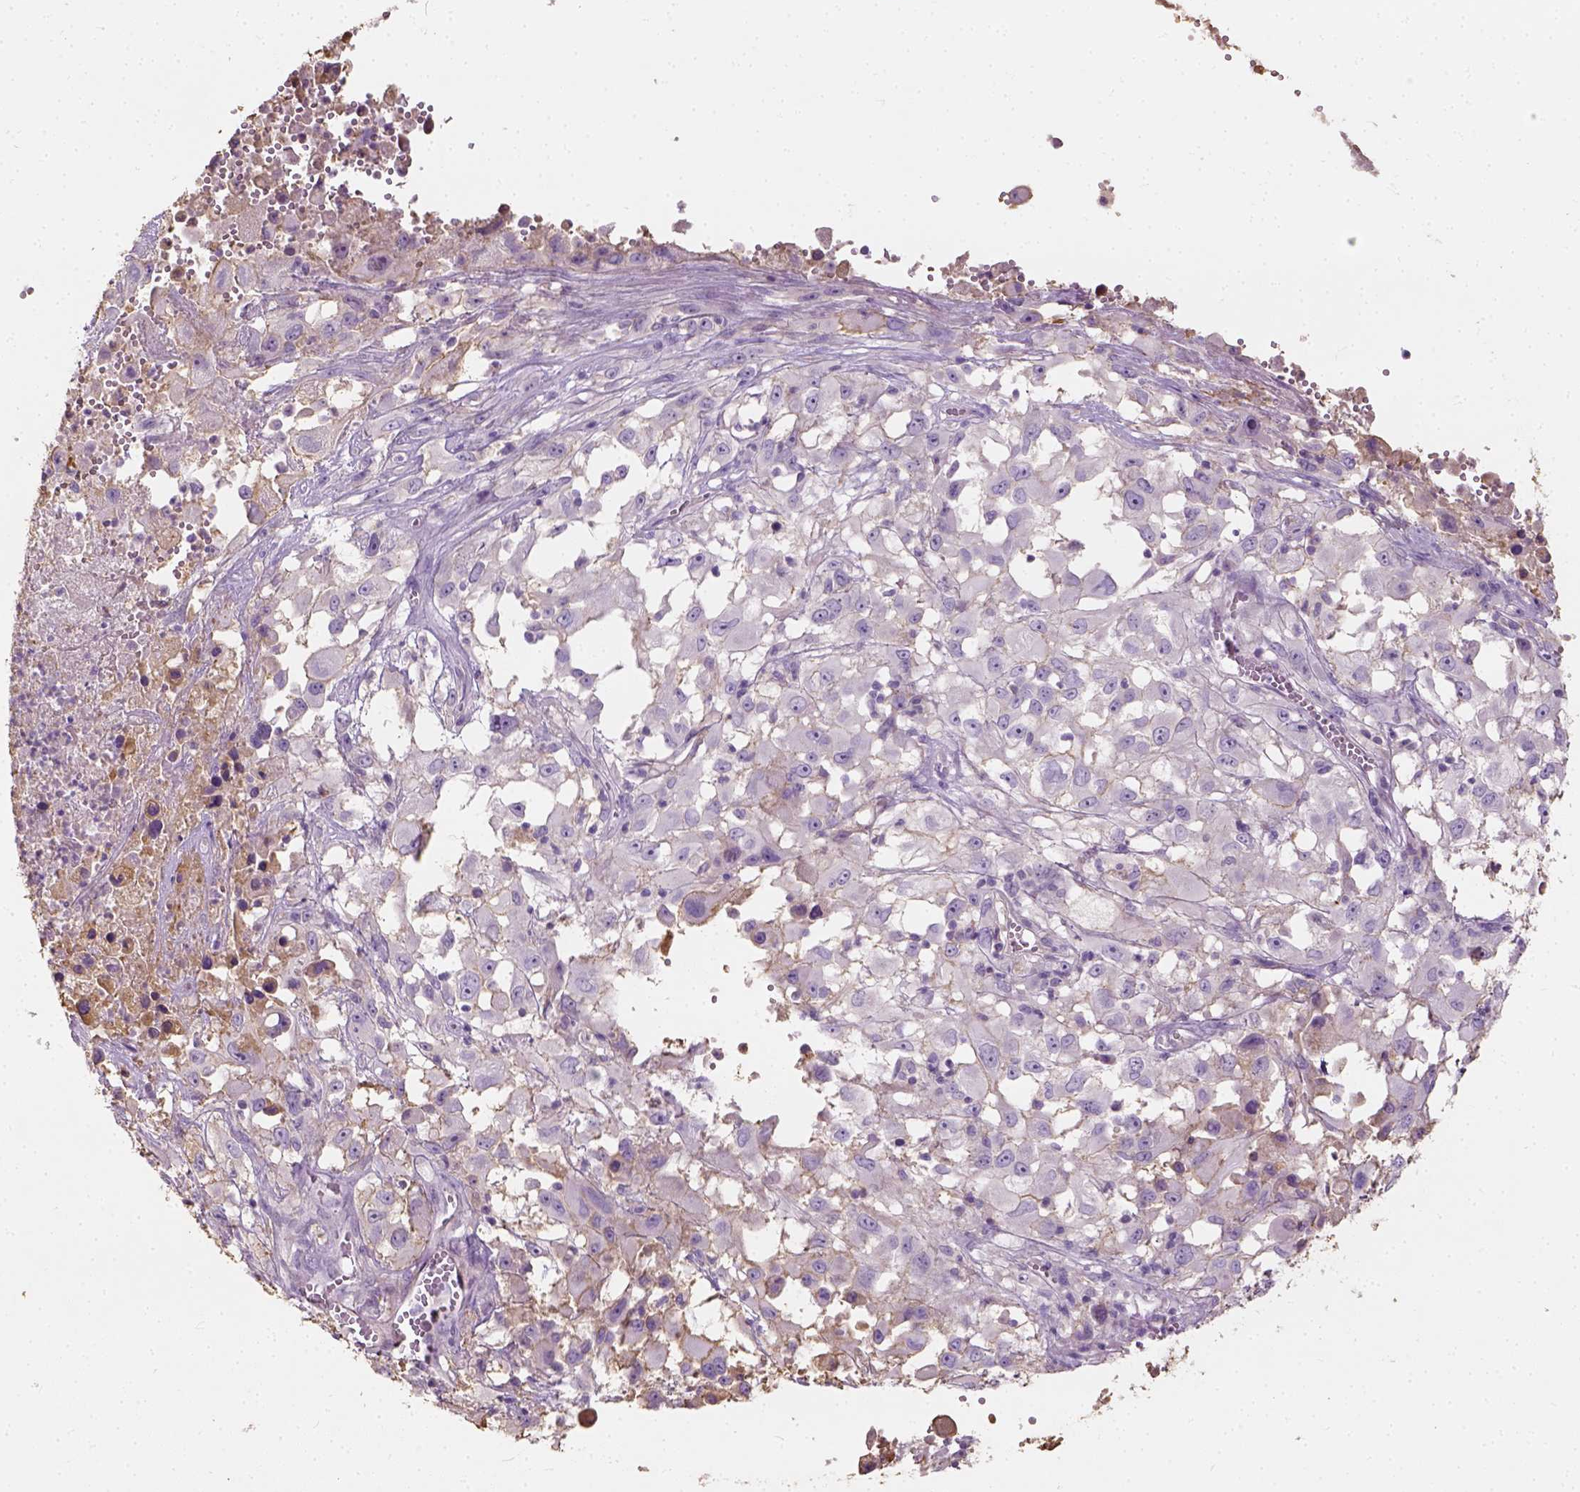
{"staining": {"intensity": "negative", "quantity": "none", "location": "none"}, "tissue": "melanoma", "cell_type": "Tumor cells", "image_type": "cancer", "snomed": [{"axis": "morphology", "description": "Malignant melanoma, Metastatic site"}, {"axis": "topography", "description": "Soft tissue"}], "caption": "A high-resolution photomicrograph shows immunohistochemistry staining of melanoma, which reveals no significant expression in tumor cells.", "gene": "DHCR24", "patient": {"sex": "male", "age": 50}}